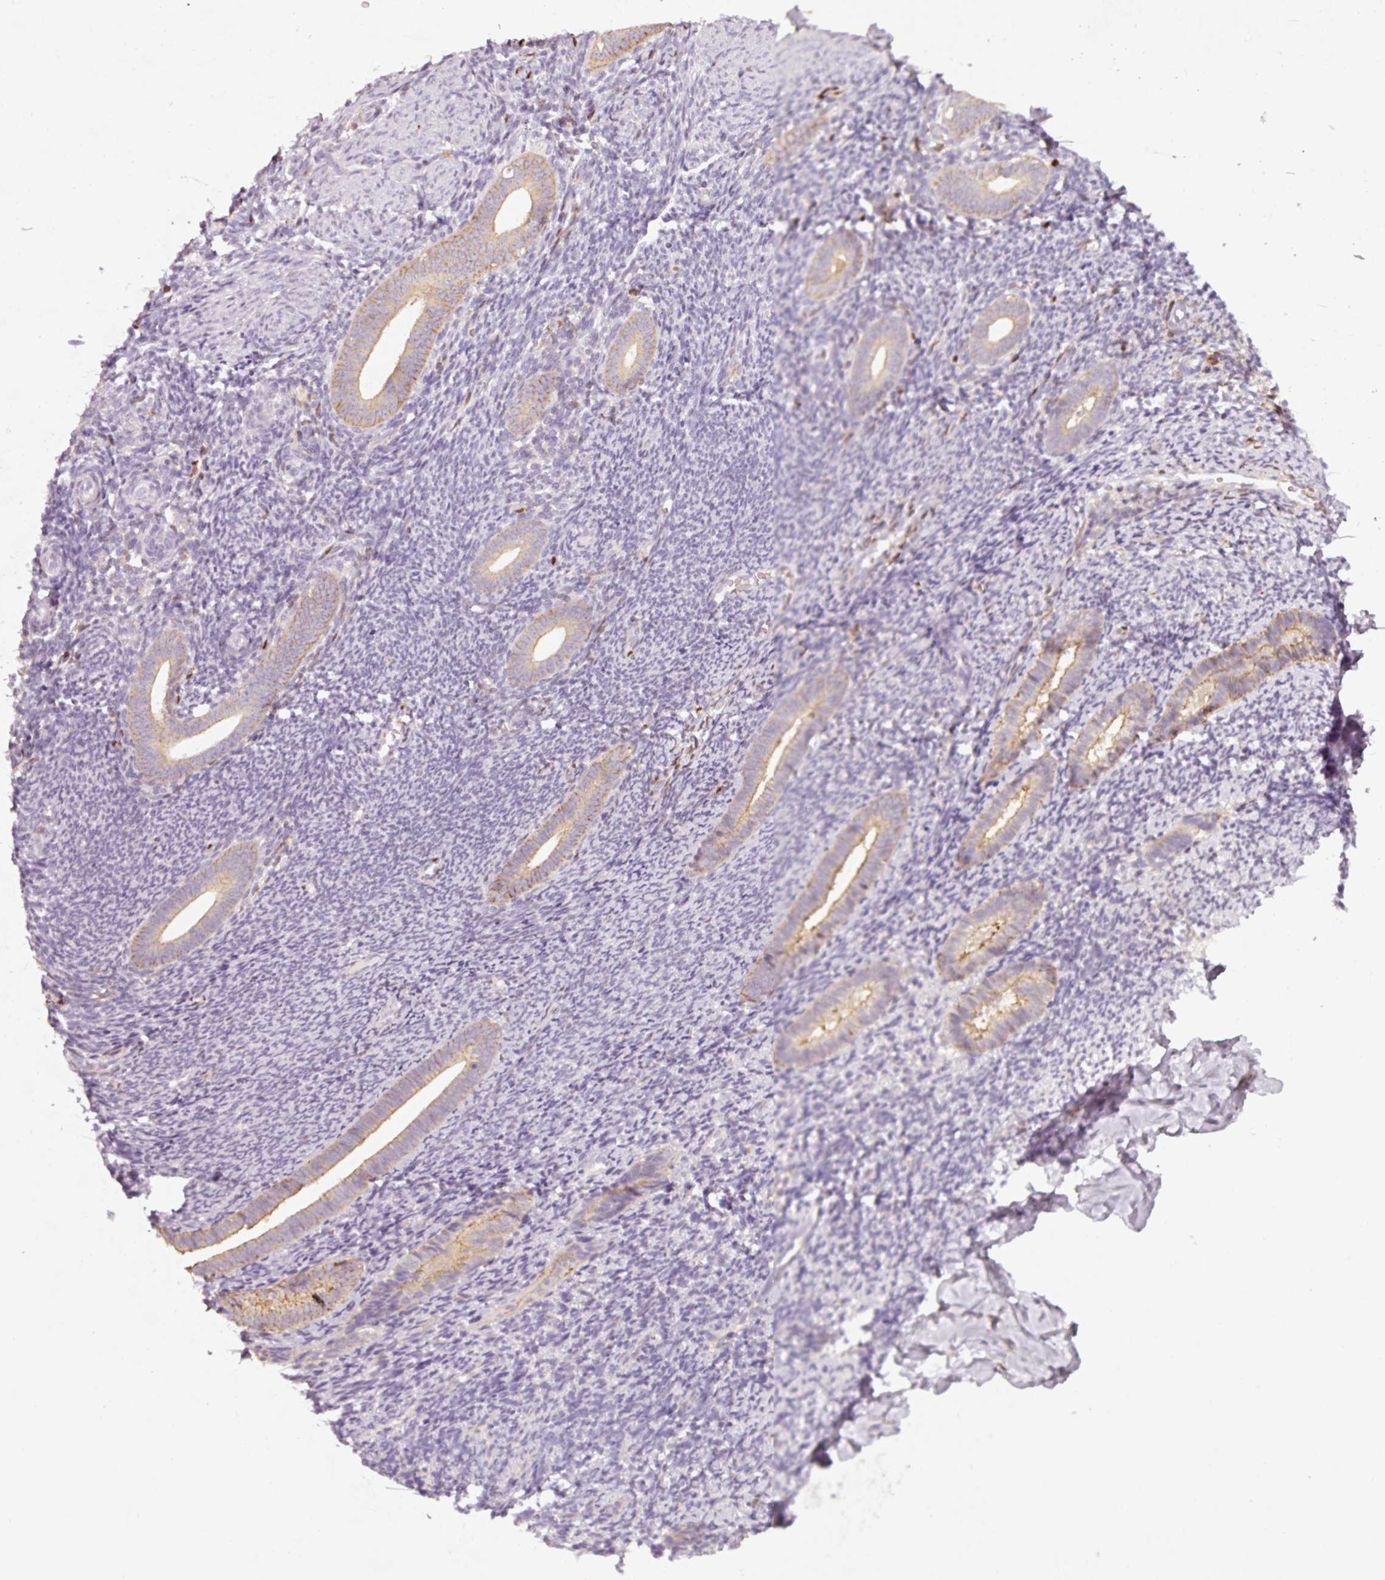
{"staining": {"intensity": "negative", "quantity": "none", "location": "none"}, "tissue": "endometrium", "cell_type": "Cells in endometrial stroma", "image_type": "normal", "snomed": [{"axis": "morphology", "description": "Normal tissue, NOS"}, {"axis": "topography", "description": "Endometrium"}], "caption": "The immunohistochemistry photomicrograph has no significant expression in cells in endometrial stroma of endometrium.", "gene": "IQGAP2", "patient": {"sex": "female", "age": 39}}